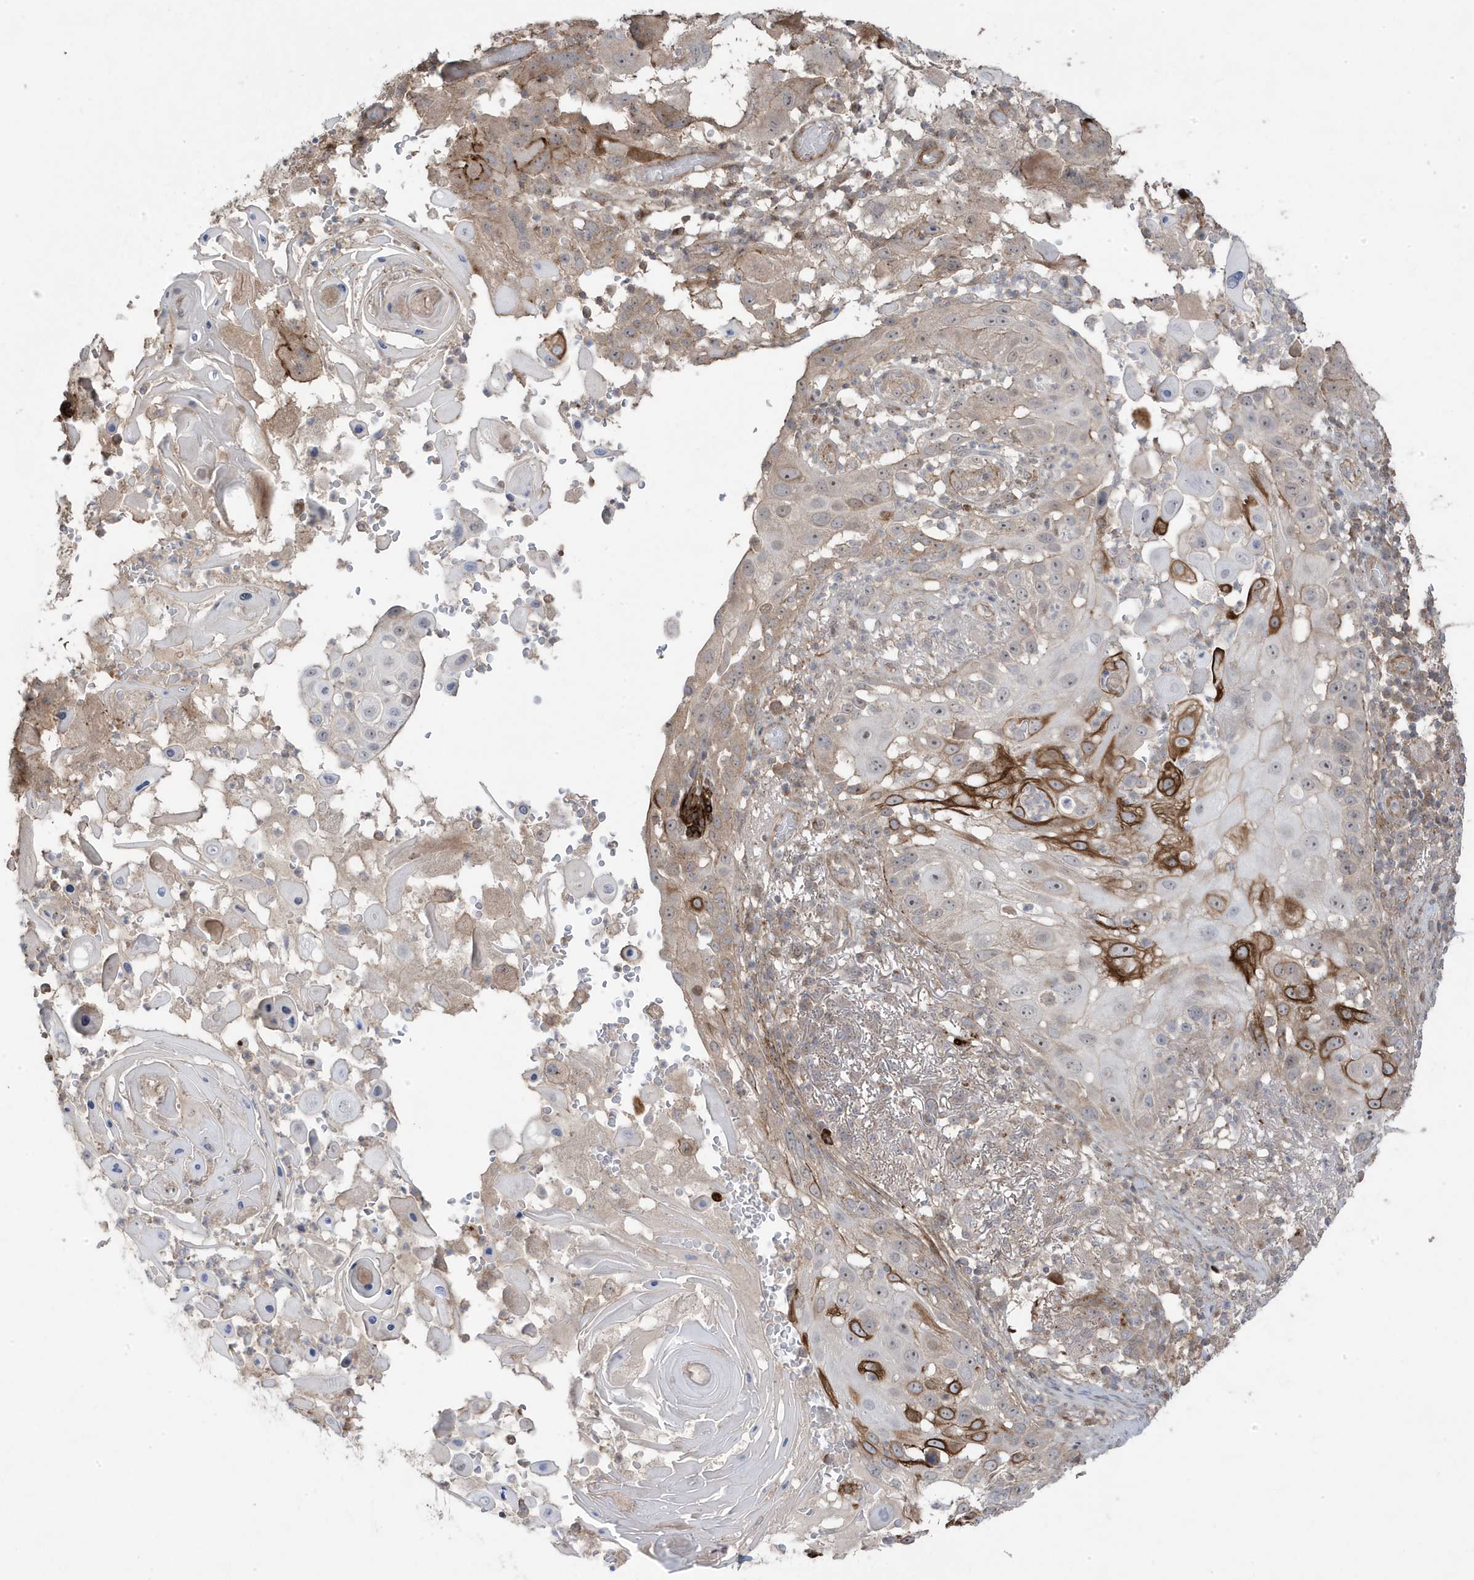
{"staining": {"intensity": "strong", "quantity": "<25%", "location": "cytoplasmic/membranous"}, "tissue": "skin cancer", "cell_type": "Tumor cells", "image_type": "cancer", "snomed": [{"axis": "morphology", "description": "Squamous cell carcinoma, NOS"}, {"axis": "topography", "description": "Skin"}], "caption": "Immunohistochemical staining of skin squamous cell carcinoma displays medium levels of strong cytoplasmic/membranous staining in approximately <25% of tumor cells. (DAB (3,3'-diaminobenzidine) IHC with brightfield microscopy, high magnification).", "gene": "CETN3", "patient": {"sex": "female", "age": 44}}